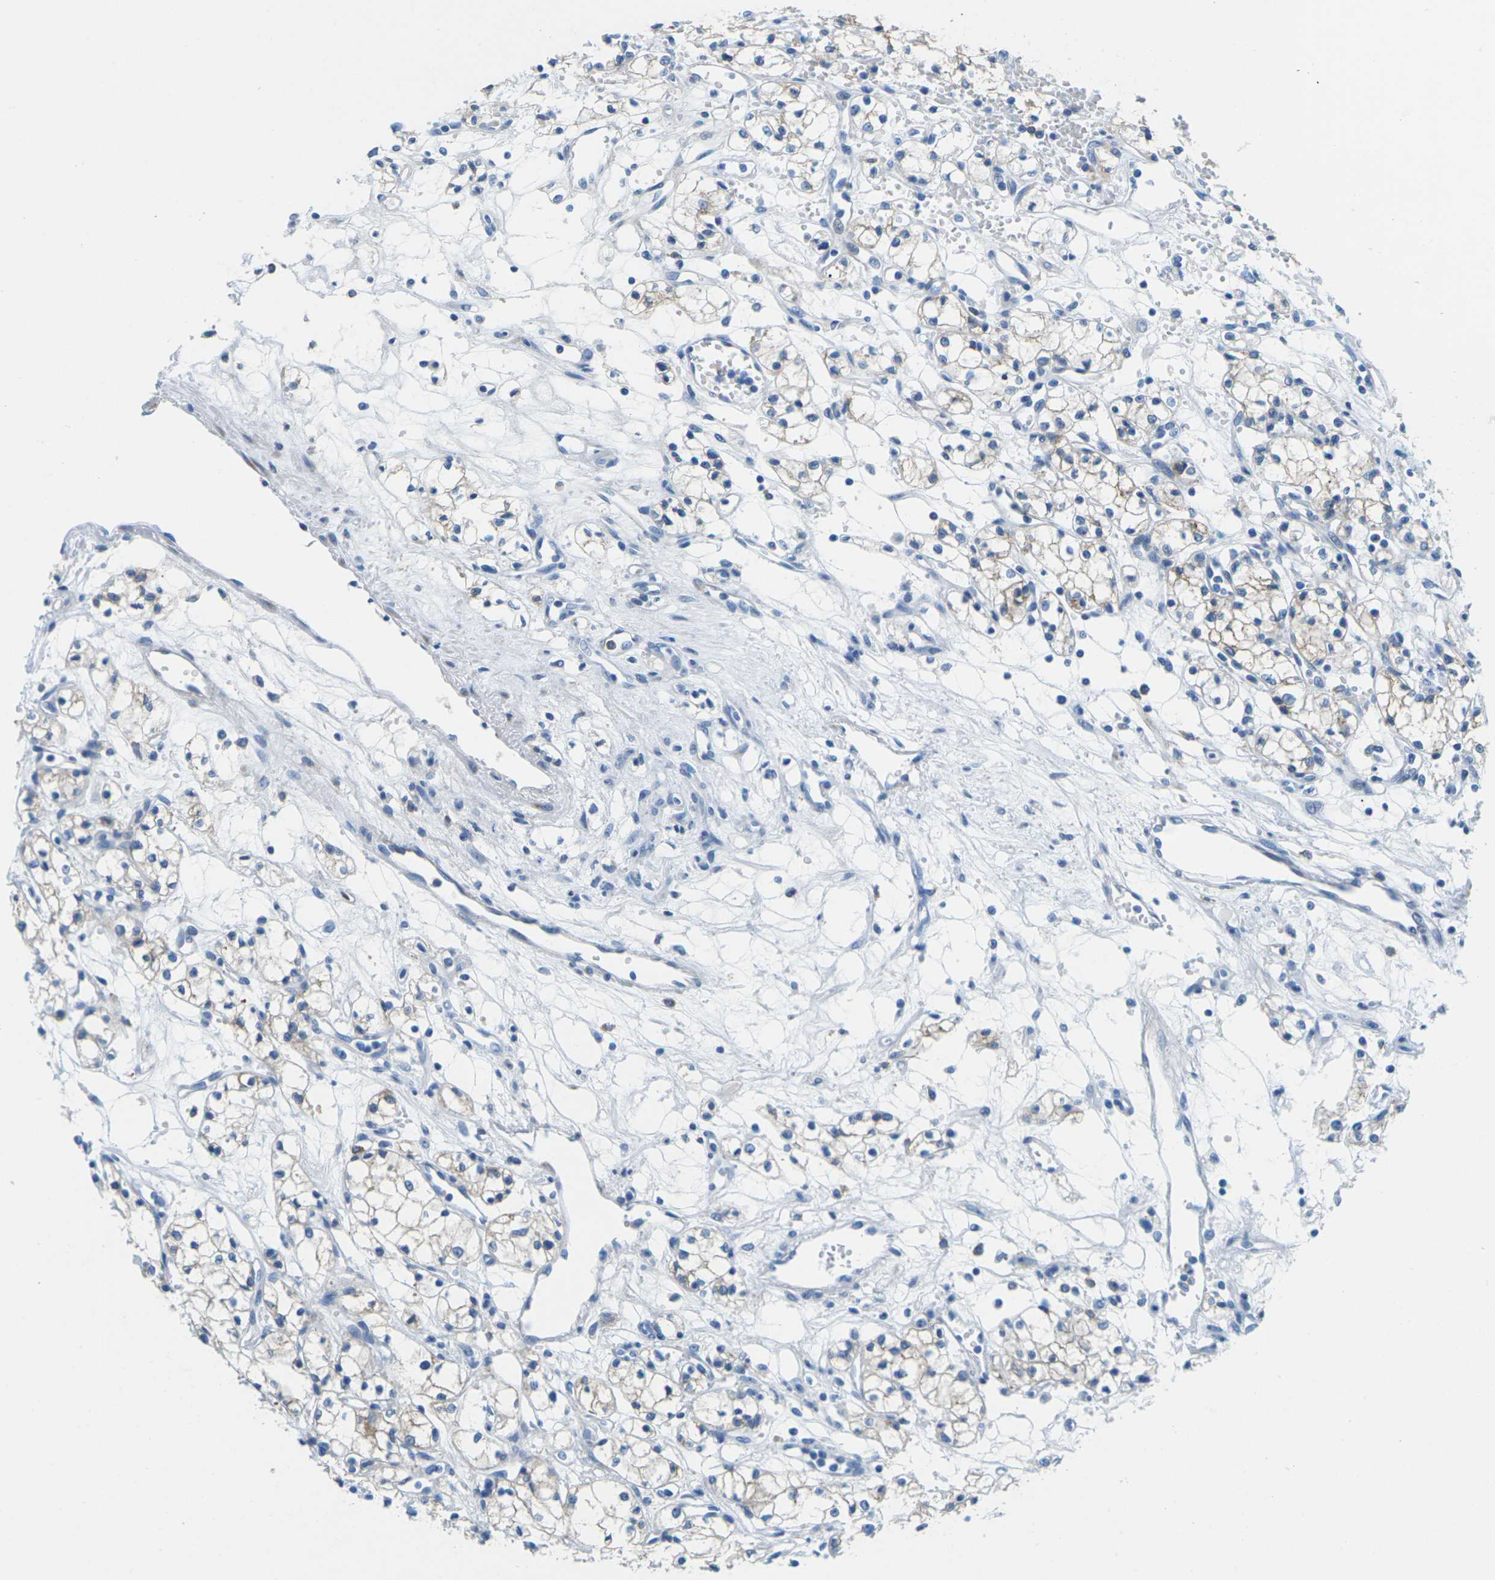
{"staining": {"intensity": "weak", "quantity": "25%-75%", "location": "cytoplasmic/membranous"}, "tissue": "renal cancer", "cell_type": "Tumor cells", "image_type": "cancer", "snomed": [{"axis": "morphology", "description": "Normal tissue, NOS"}, {"axis": "morphology", "description": "Adenocarcinoma, NOS"}, {"axis": "topography", "description": "Kidney"}], "caption": "The immunohistochemical stain highlights weak cytoplasmic/membranous positivity in tumor cells of renal adenocarcinoma tissue.", "gene": "SYNGR2", "patient": {"sex": "male", "age": 59}}